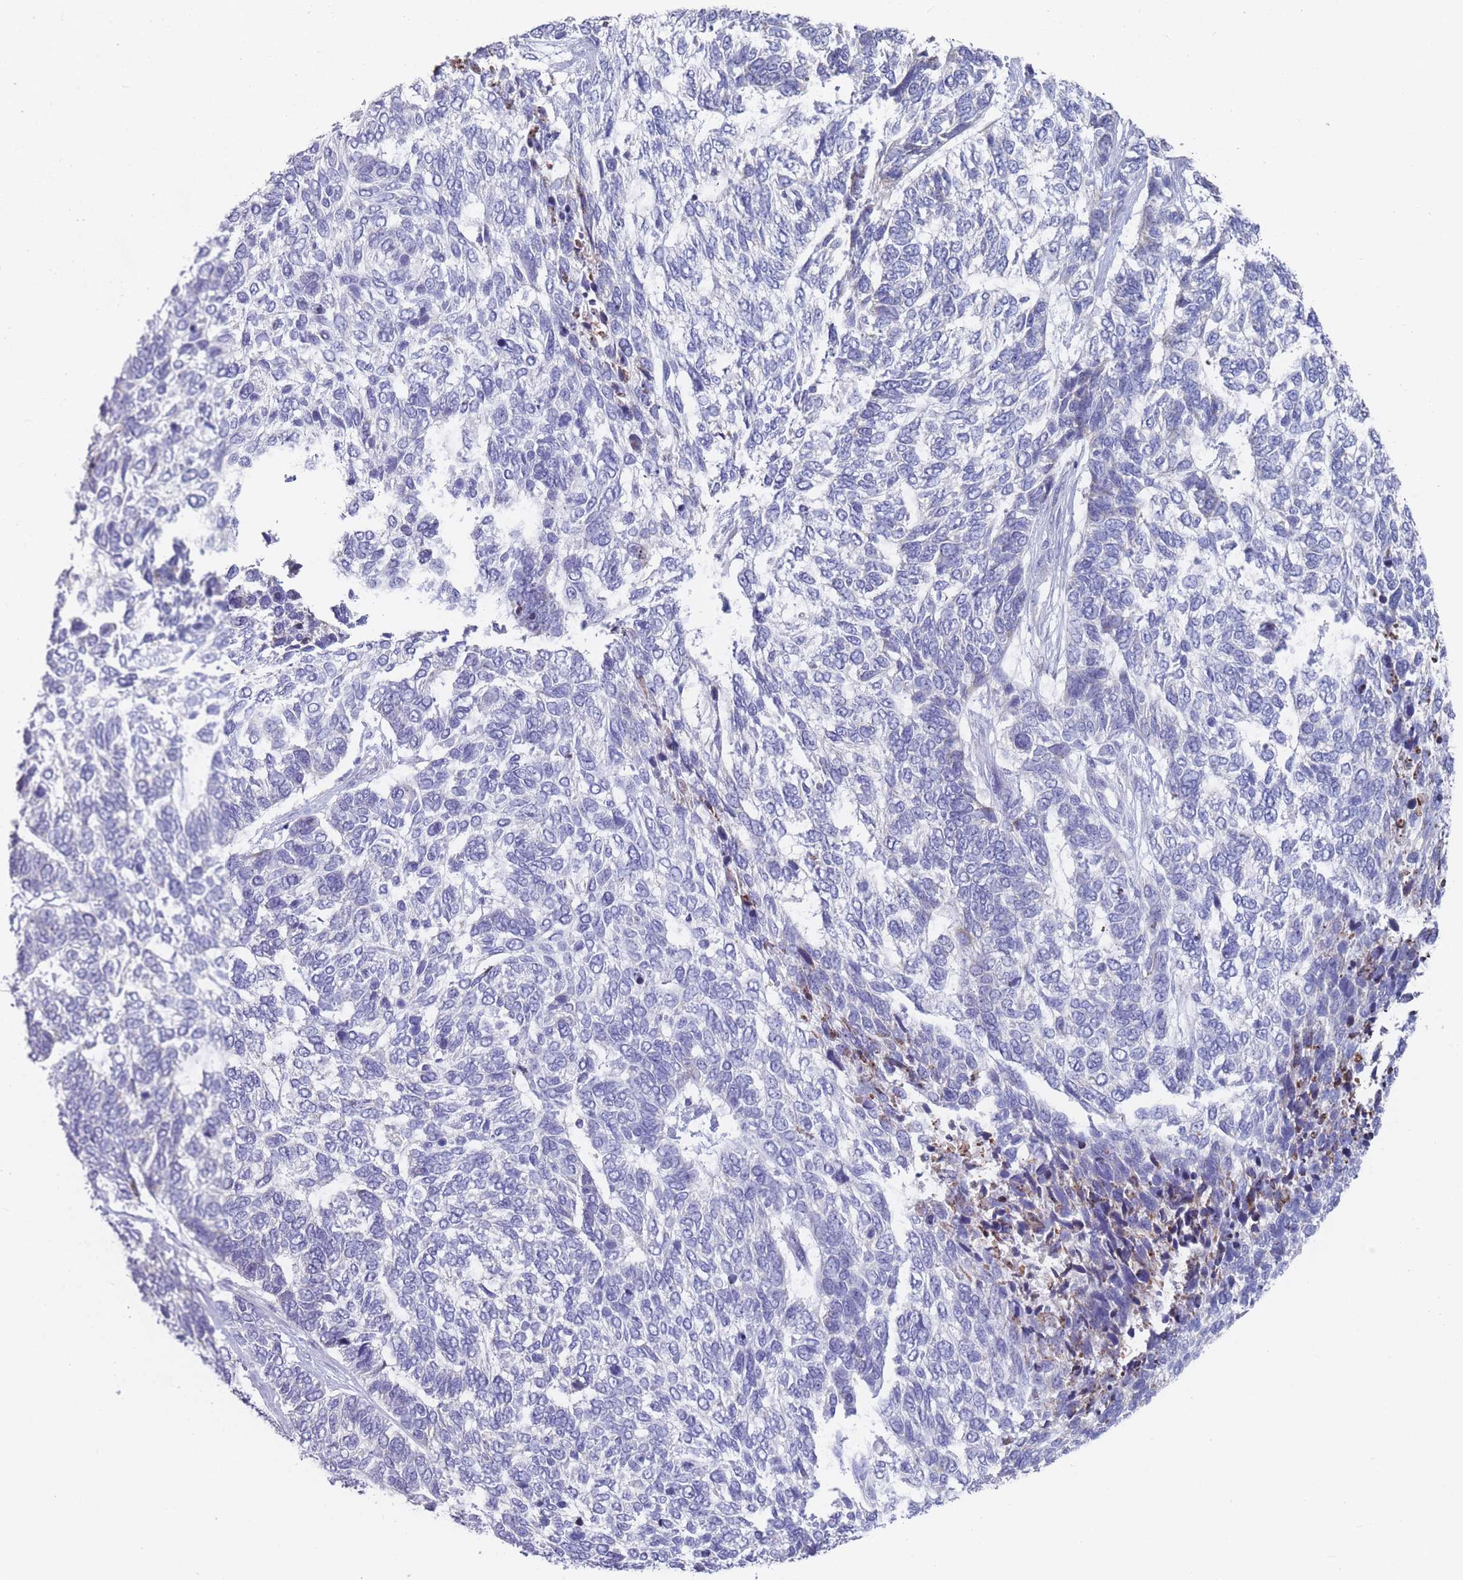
{"staining": {"intensity": "negative", "quantity": "none", "location": "none"}, "tissue": "skin cancer", "cell_type": "Tumor cells", "image_type": "cancer", "snomed": [{"axis": "morphology", "description": "Basal cell carcinoma"}, {"axis": "topography", "description": "Skin"}], "caption": "Image shows no significant protein staining in tumor cells of skin basal cell carcinoma.", "gene": "ST8SIA5", "patient": {"sex": "female", "age": 65}}